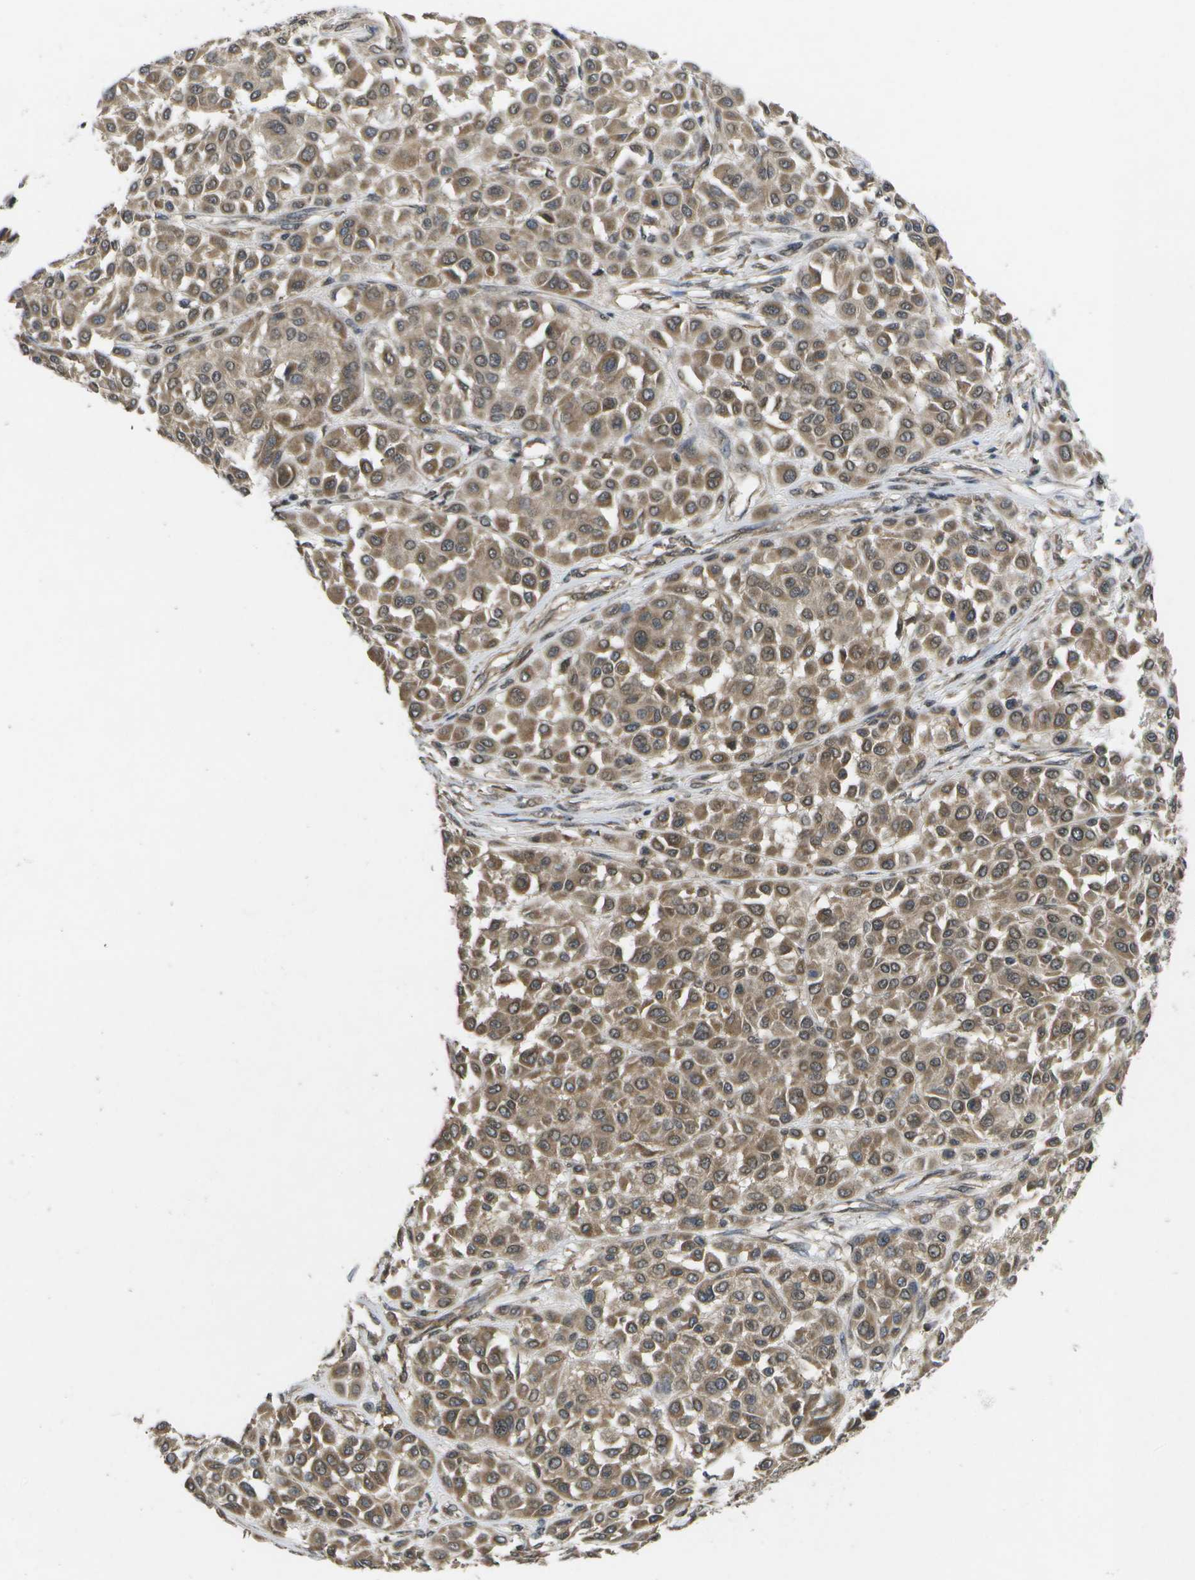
{"staining": {"intensity": "moderate", "quantity": ">75%", "location": "cytoplasmic/membranous"}, "tissue": "melanoma", "cell_type": "Tumor cells", "image_type": "cancer", "snomed": [{"axis": "morphology", "description": "Malignant melanoma, Metastatic site"}, {"axis": "topography", "description": "Soft tissue"}], "caption": "Moderate cytoplasmic/membranous staining for a protein is seen in about >75% of tumor cells of malignant melanoma (metastatic site) using immunohistochemistry.", "gene": "ALAS1", "patient": {"sex": "male", "age": 41}}